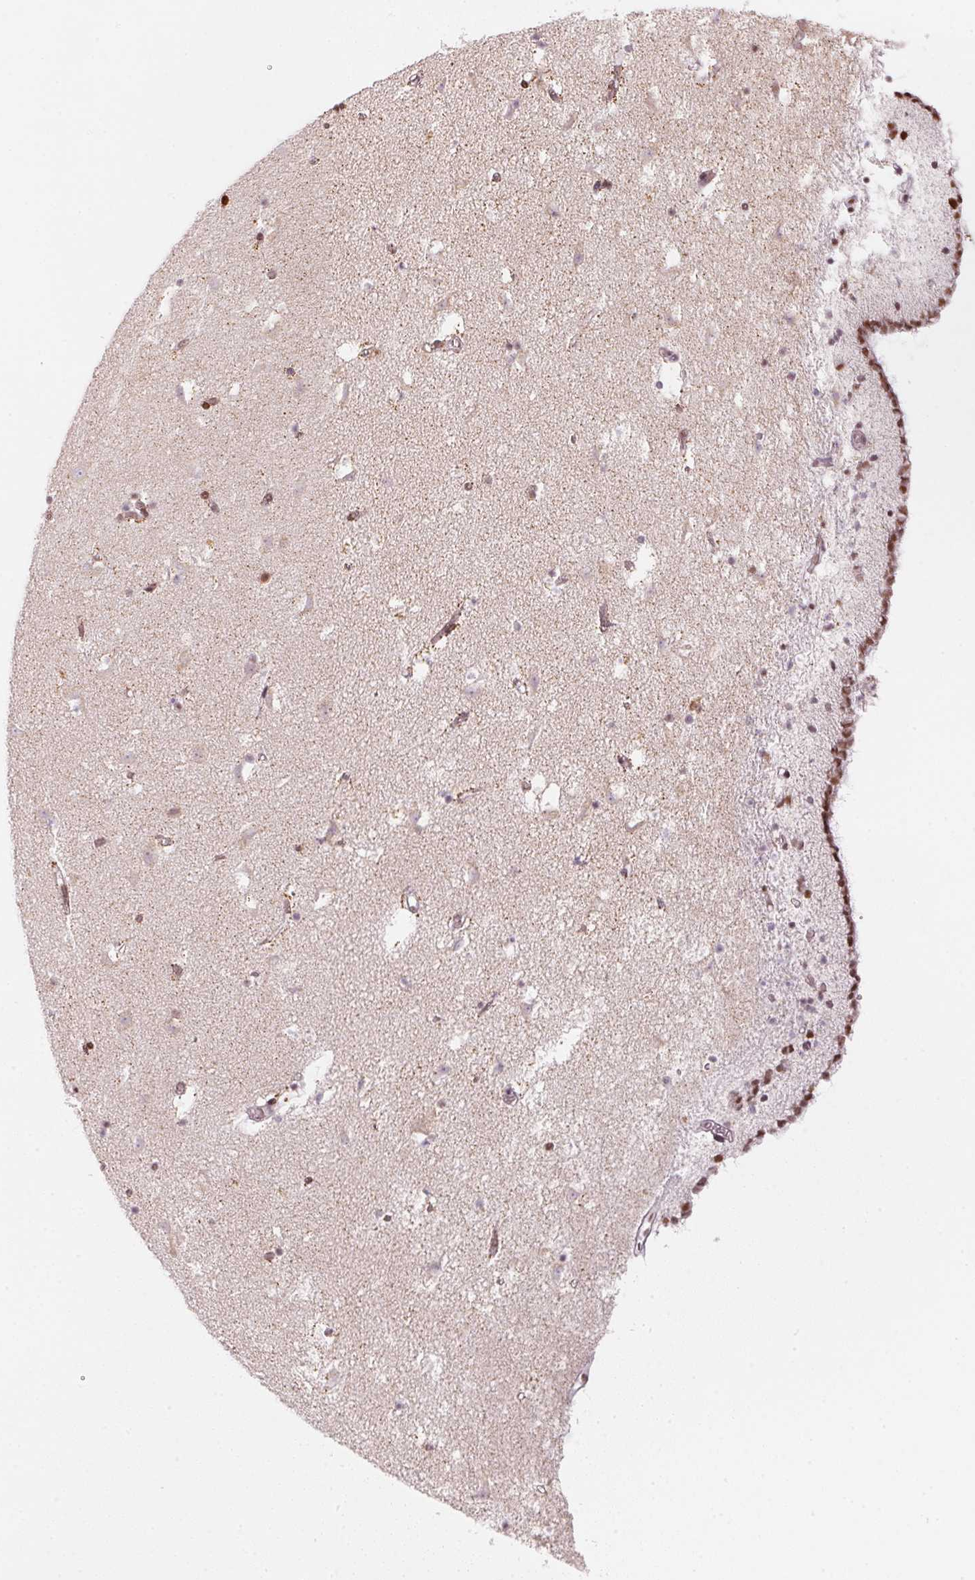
{"staining": {"intensity": "moderate", "quantity": "25%-75%", "location": "nuclear"}, "tissue": "caudate", "cell_type": "Glial cells", "image_type": "normal", "snomed": [{"axis": "morphology", "description": "Normal tissue, NOS"}, {"axis": "topography", "description": "Lateral ventricle wall"}], "caption": "Glial cells exhibit medium levels of moderate nuclear expression in approximately 25%-75% of cells in unremarkable caudate. (Brightfield microscopy of DAB IHC at high magnification).", "gene": "KAT6A", "patient": {"sex": "female", "age": 42}}